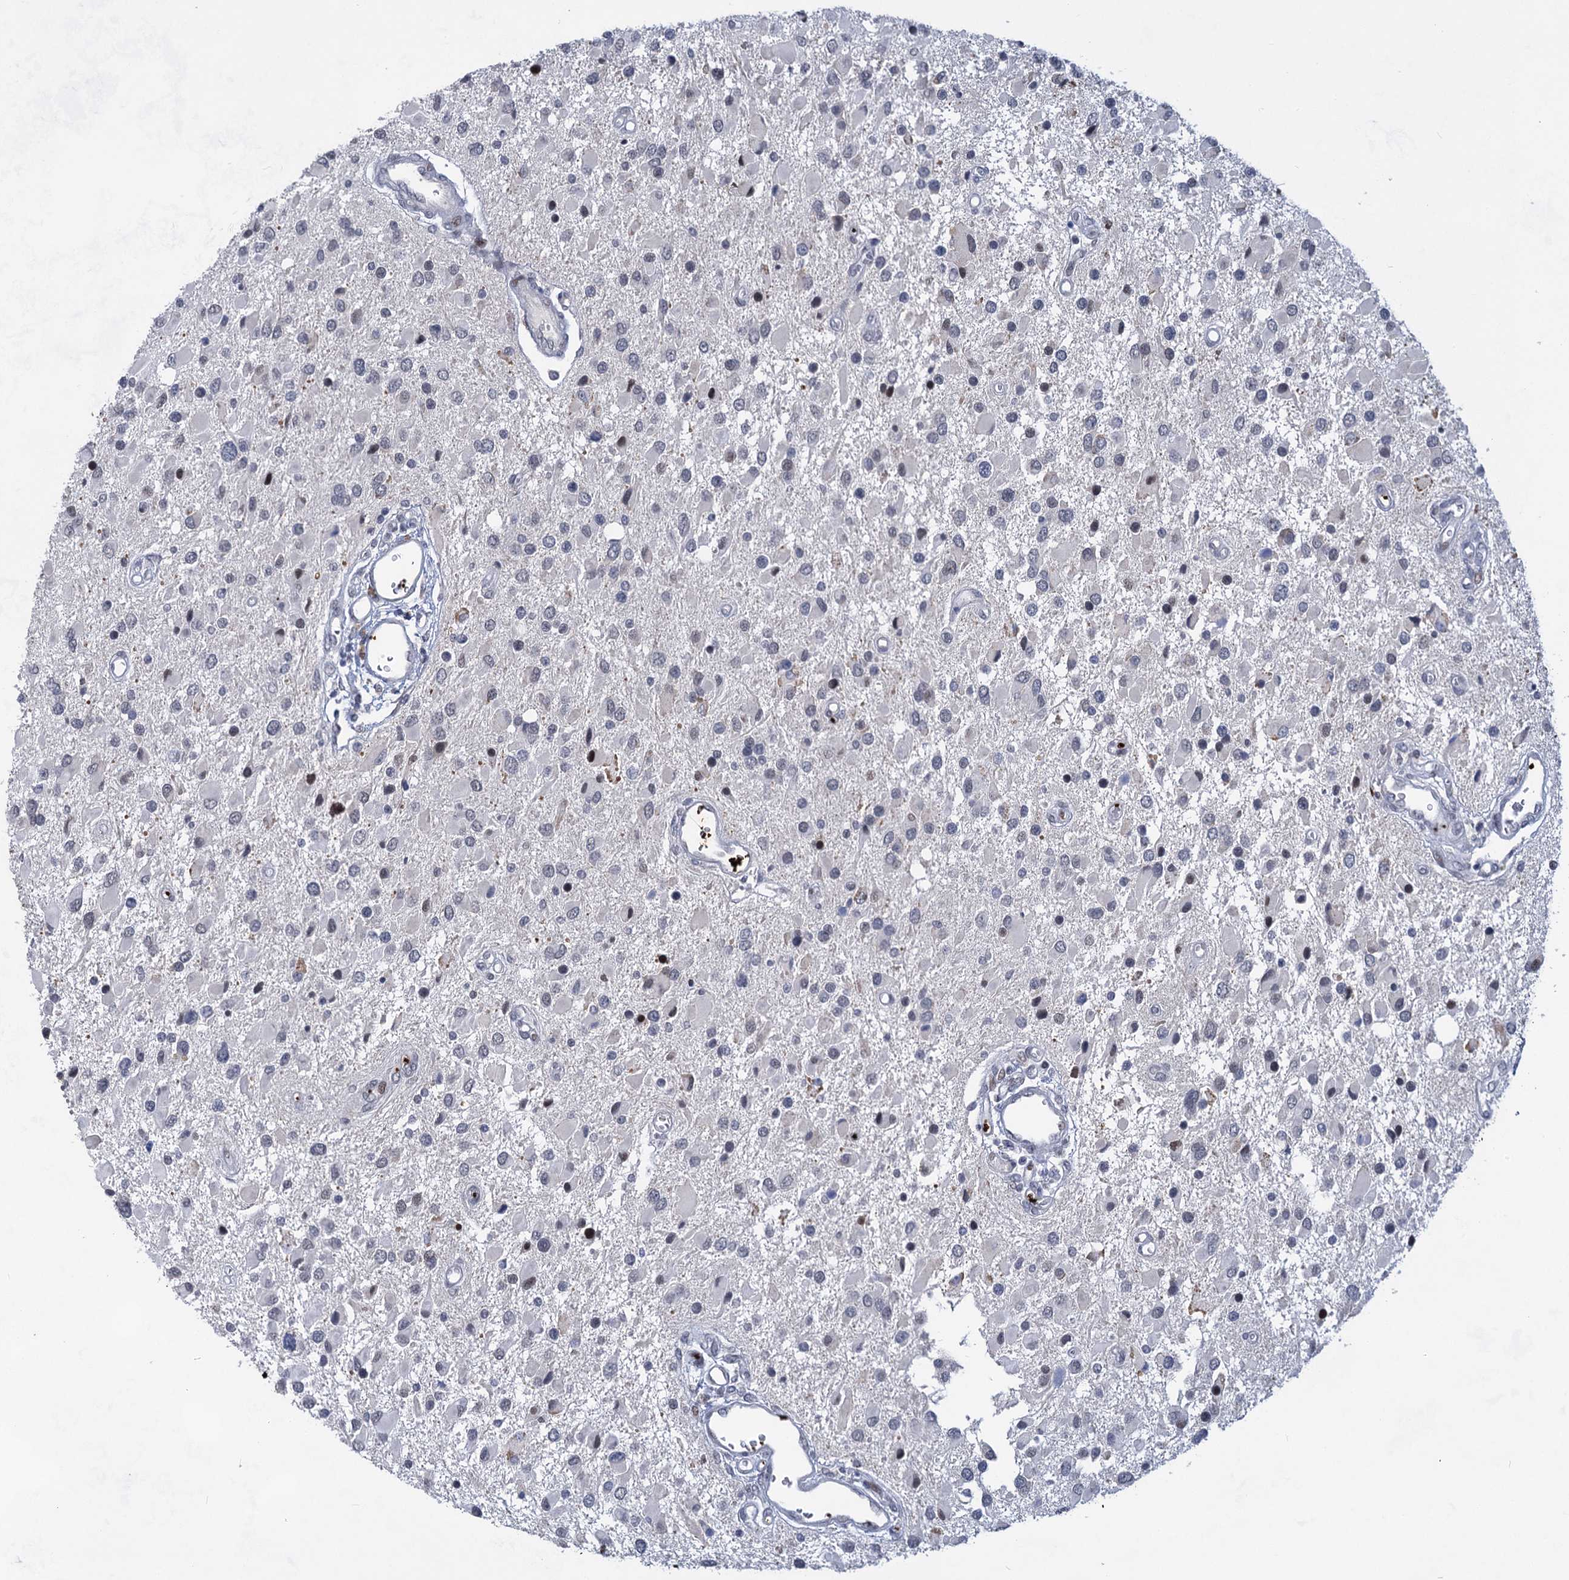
{"staining": {"intensity": "negative", "quantity": "none", "location": "none"}, "tissue": "glioma", "cell_type": "Tumor cells", "image_type": "cancer", "snomed": [{"axis": "morphology", "description": "Glioma, malignant, High grade"}, {"axis": "topography", "description": "Brain"}], "caption": "Immunohistochemical staining of glioma shows no significant staining in tumor cells. Brightfield microscopy of immunohistochemistry stained with DAB (brown) and hematoxylin (blue), captured at high magnification.", "gene": "MON2", "patient": {"sex": "male", "age": 53}}